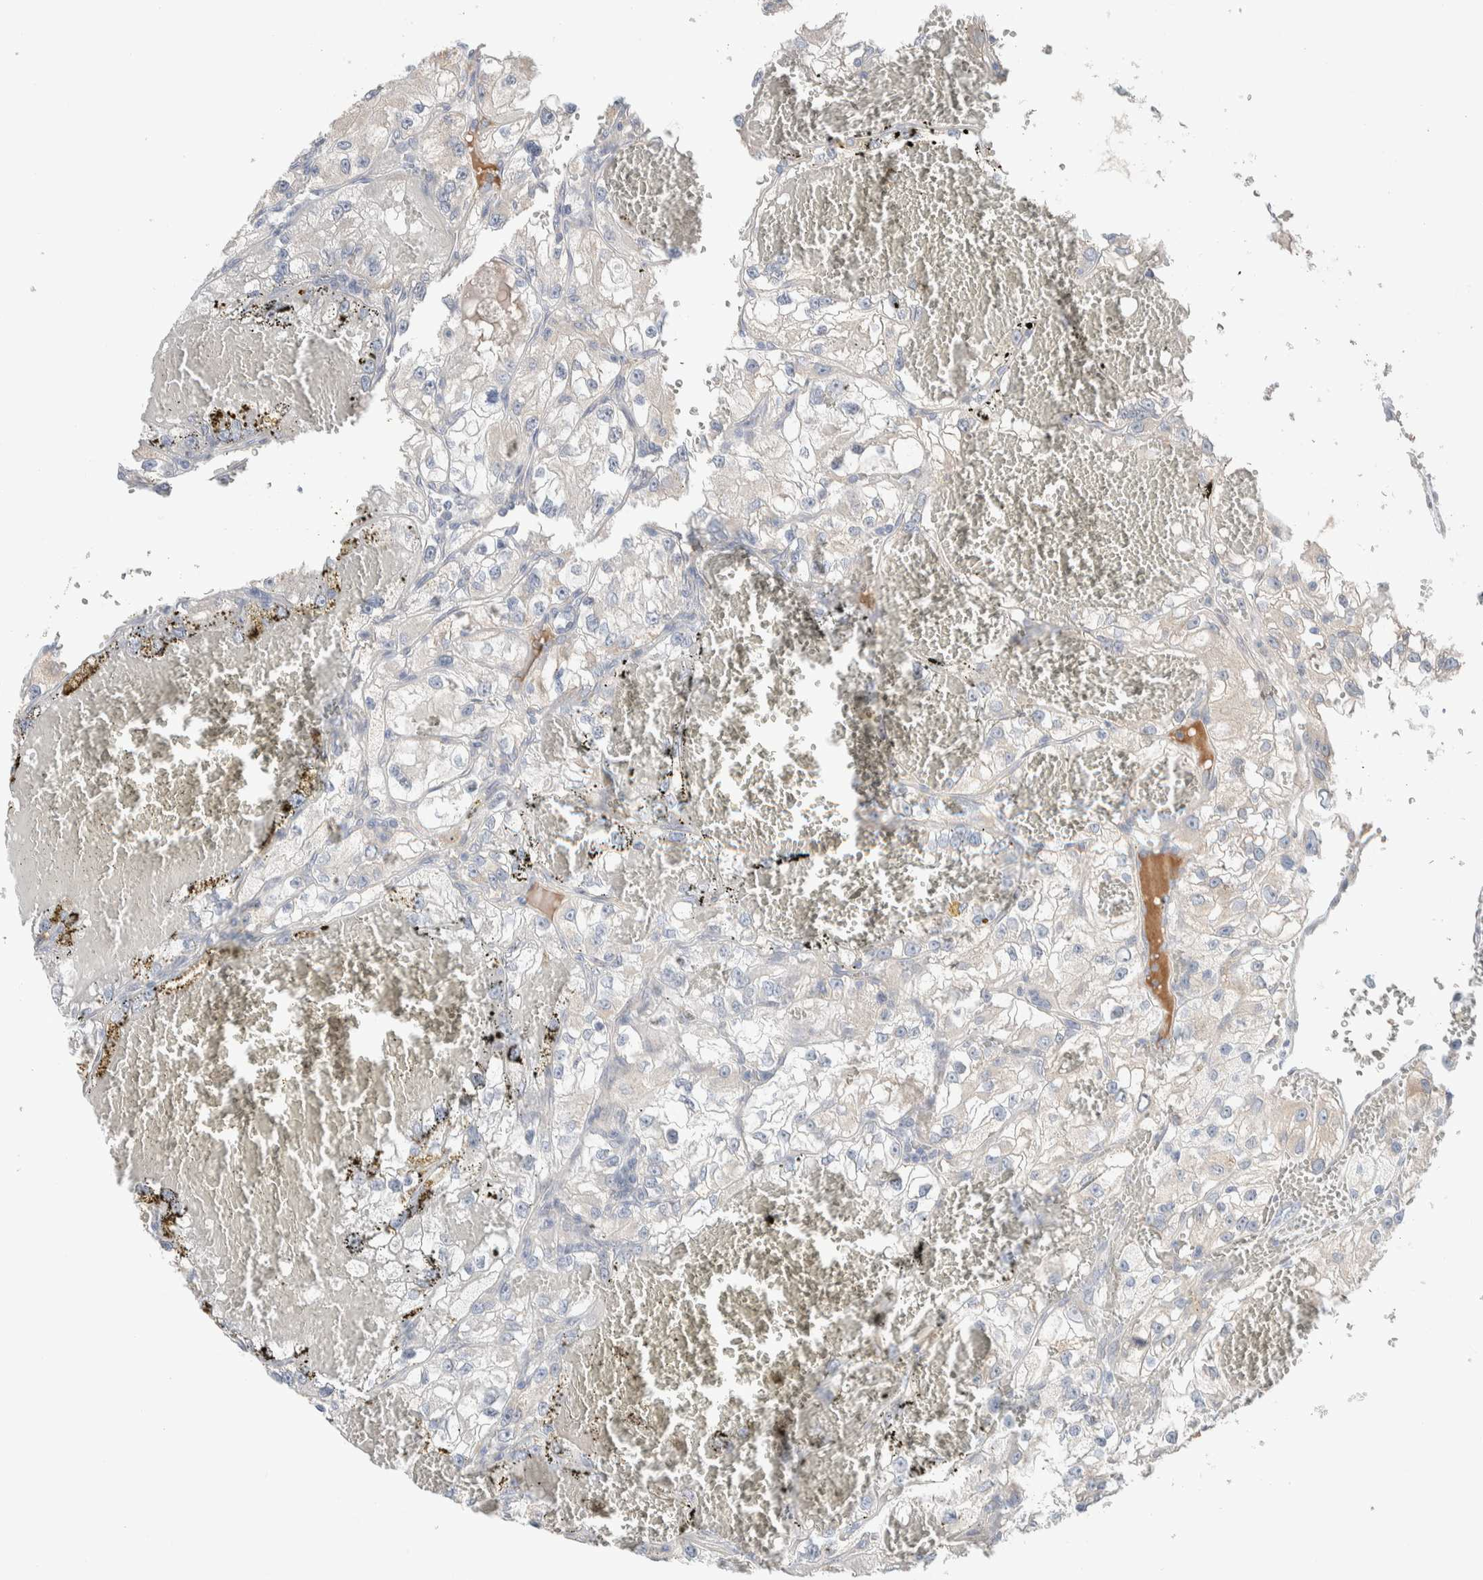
{"staining": {"intensity": "weak", "quantity": "<25%", "location": "cytoplasmic/membranous"}, "tissue": "renal cancer", "cell_type": "Tumor cells", "image_type": "cancer", "snomed": [{"axis": "morphology", "description": "Adenocarcinoma, NOS"}, {"axis": "topography", "description": "Kidney"}], "caption": "Tumor cells show no significant protein expression in renal cancer.", "gene": "RUSF1", "patient": {"sex": "female", "age": 57}}